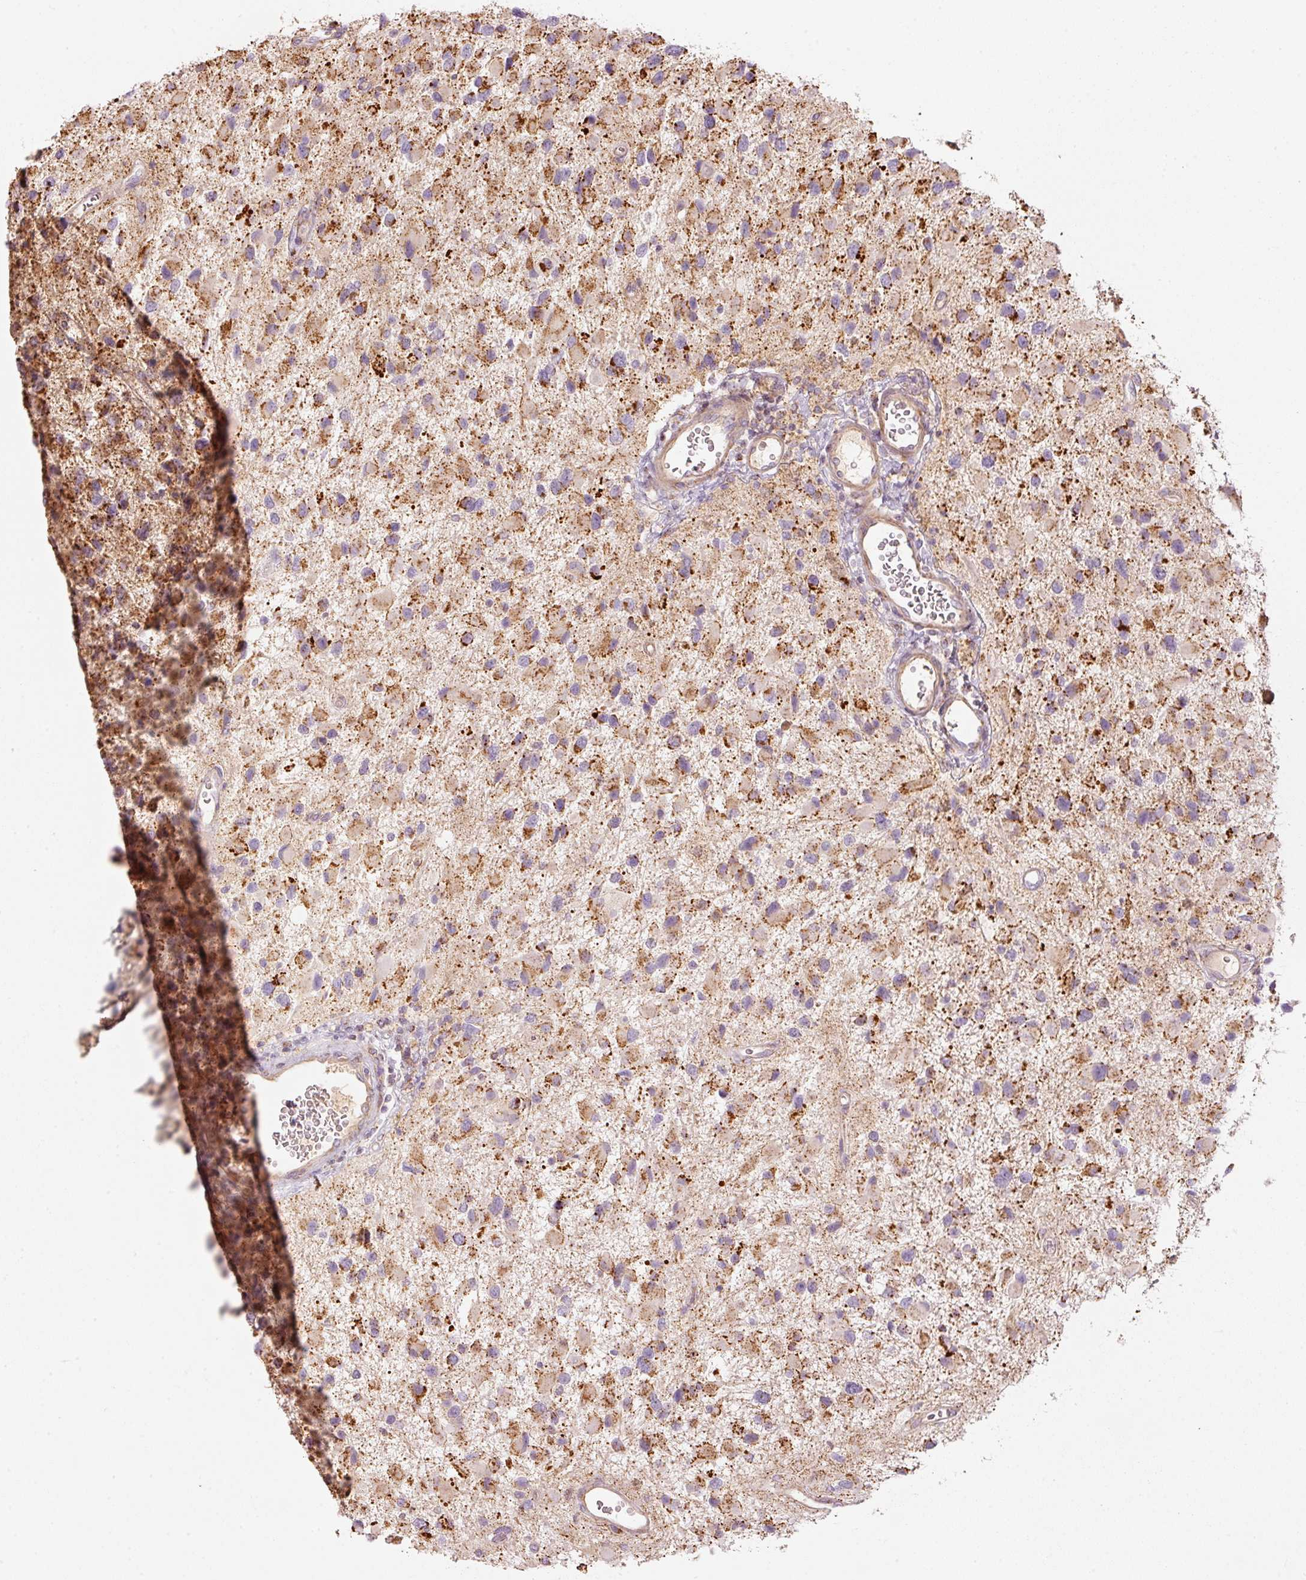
{"staining": {"intensity": "strong", "quantity": ">75%", "location": "cytoplasmic/membranous"}, "tissue": "glioma", "cell_type": "Tumor cells", "image_type": "cancer", "snomed": [{"axis": "morphology", "description": "Glioma, malignant, High grade"}, {"axis": "topography", "description": "Brain"}], "caption": "Glioma stained with a protein marker displays strong staining in tumor cells.", "gene": "C17orf98", "patient": {"sex": "male", "age": 53}}